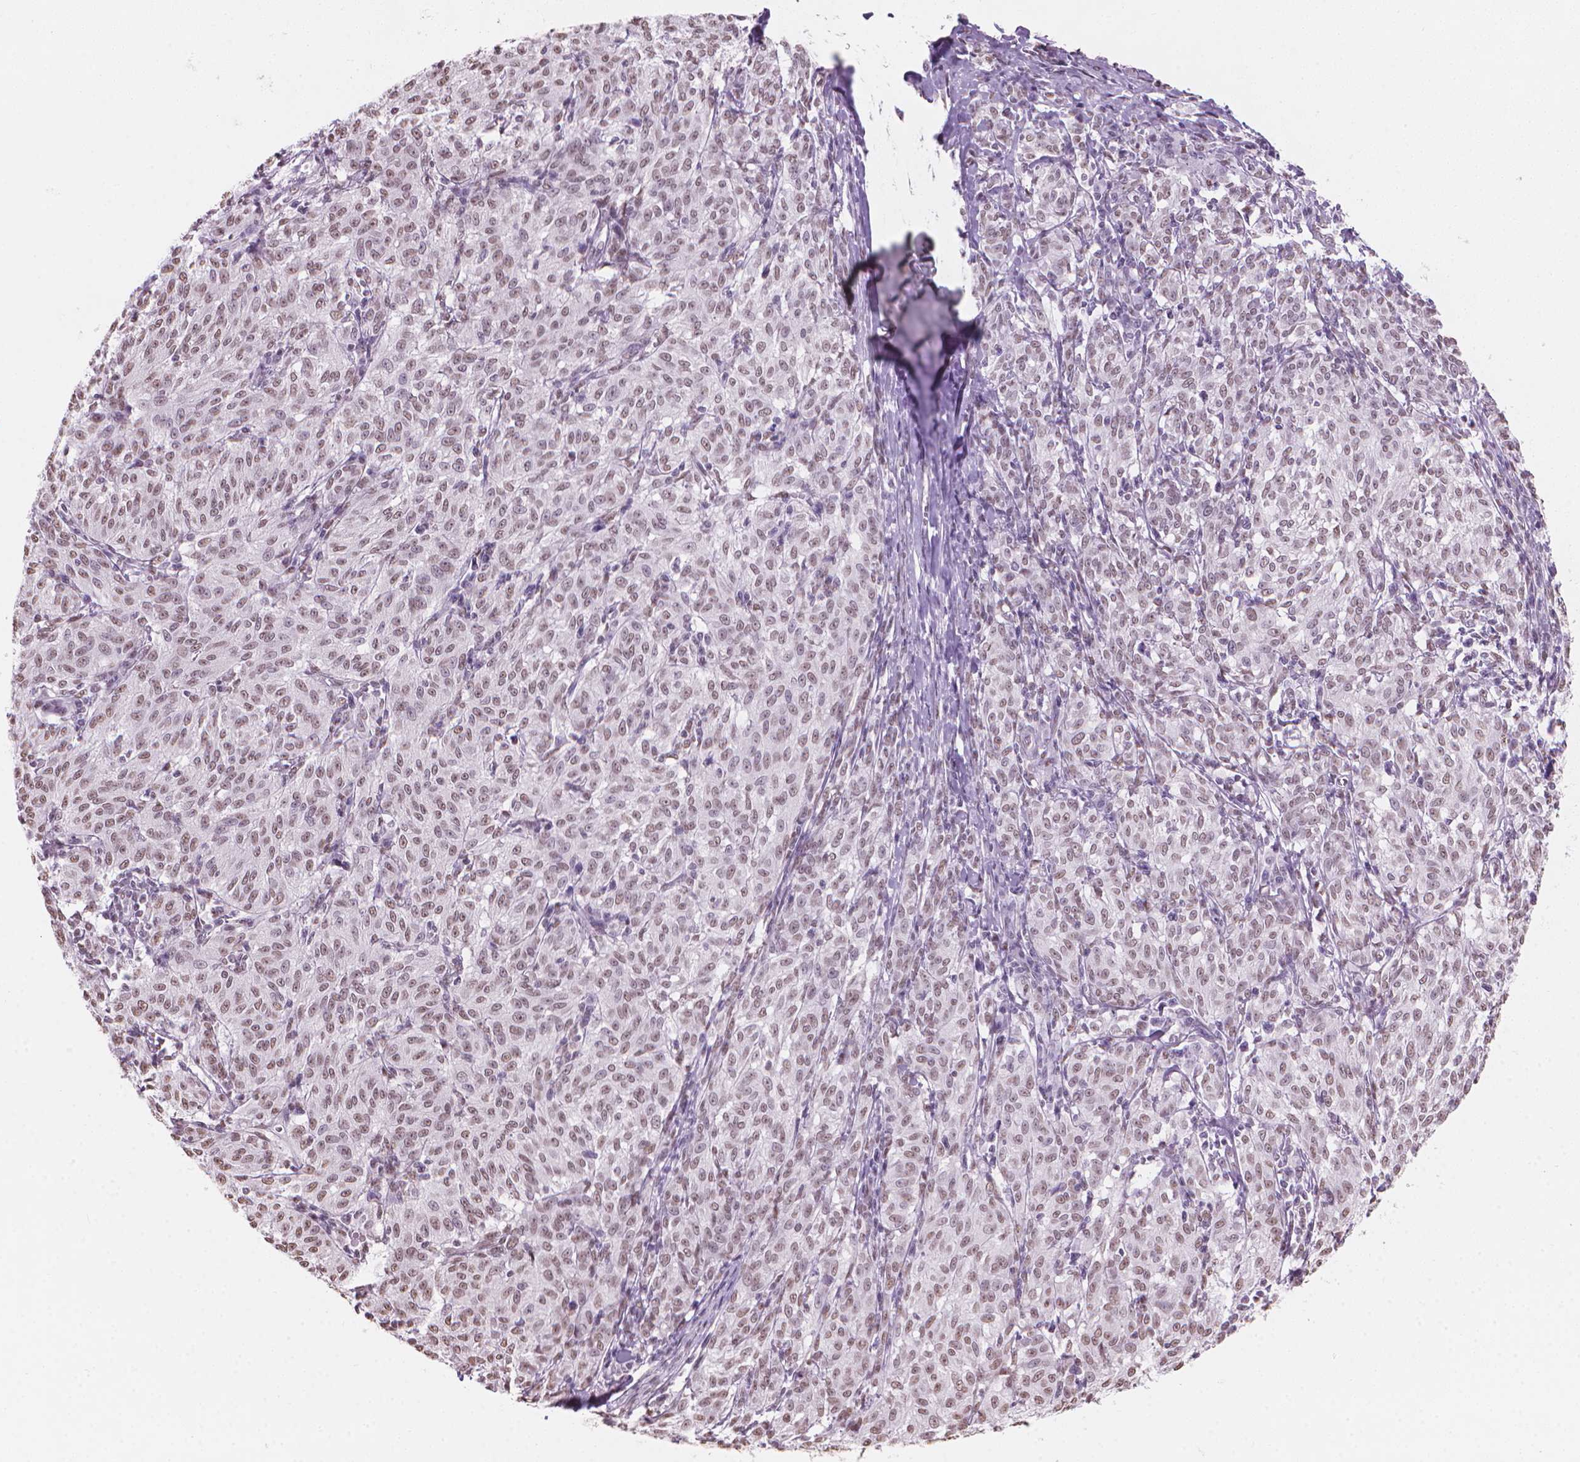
{"staining": {"intensity": "weak", "quantity": ">75%", "location": "nuclear"}, "tissue": "melanoma", "cell_type": "Tumor cells", "image_type": "cancer", "snomed": [{"axis": "morphology", "description": "Malignant melanoma, NOS"}, {"axis": "topography", "description": "Skin"}], "caption": "Malignant melanoma stained with a brown dye displays weak nuclear positive expression in about >75% of tumor cells.", "gene": "PIAS2", "patient": {"sex": "female", "age": 72}}